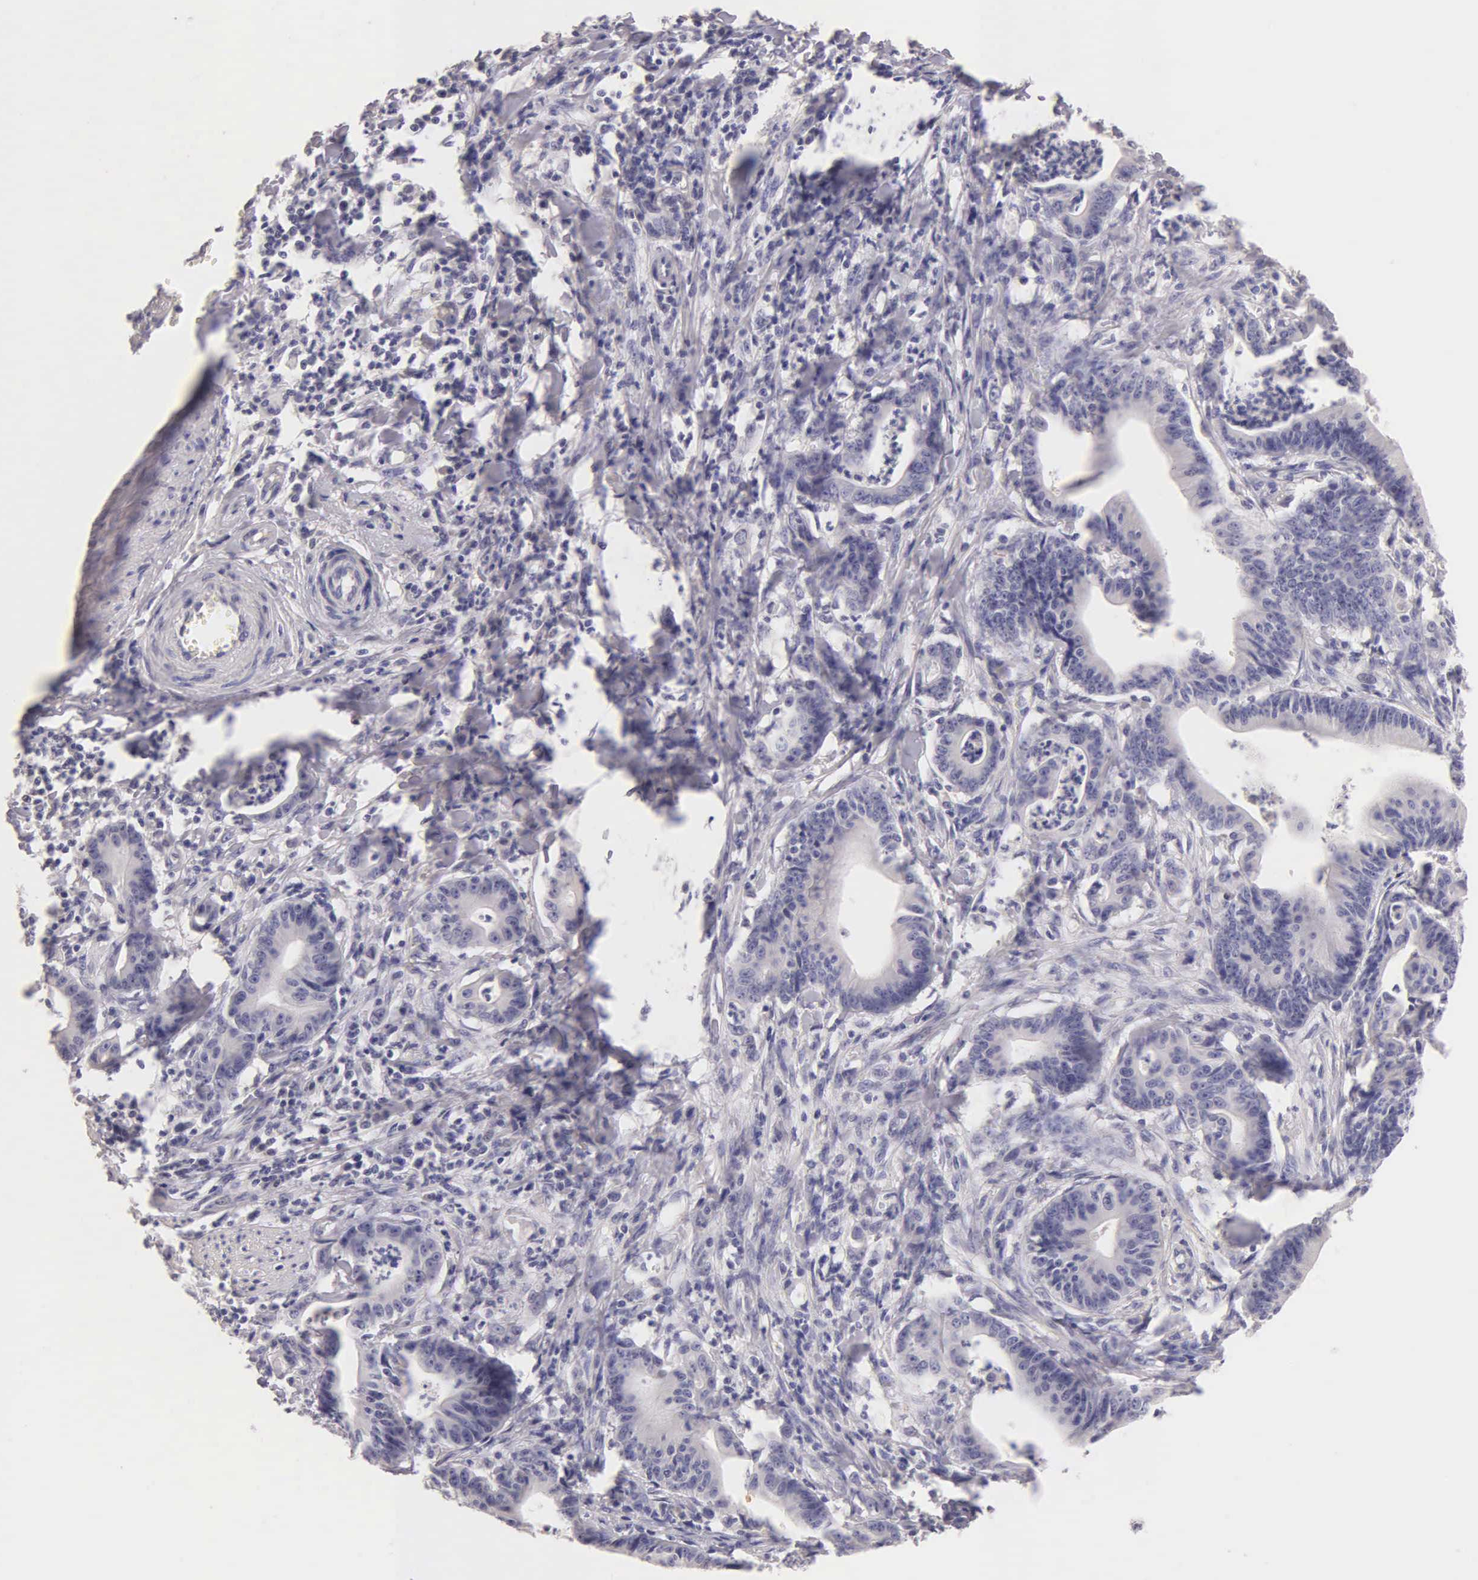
{"staining": {"intensity": "negative", "quantity": "none", "location": "none"}, "tissue": "stomach cancer", "cell_type": "Tumor cells", "image_type": "cancer", "snomed": [{"axis": "morphology", "description": "Adenocarcinoma, NOS"}, {"axis": "topography", "description": "Stomach, lower"}], "caption": "This micrograph is of adenocarcinoma (stomach) stained with immunohistochemistry to label a protein in brown with the nuclei are counter-stained blue. There is no staining in tumor cells.", "gene": "ESR1", "patient": {"sex": "female", "age": 86}}